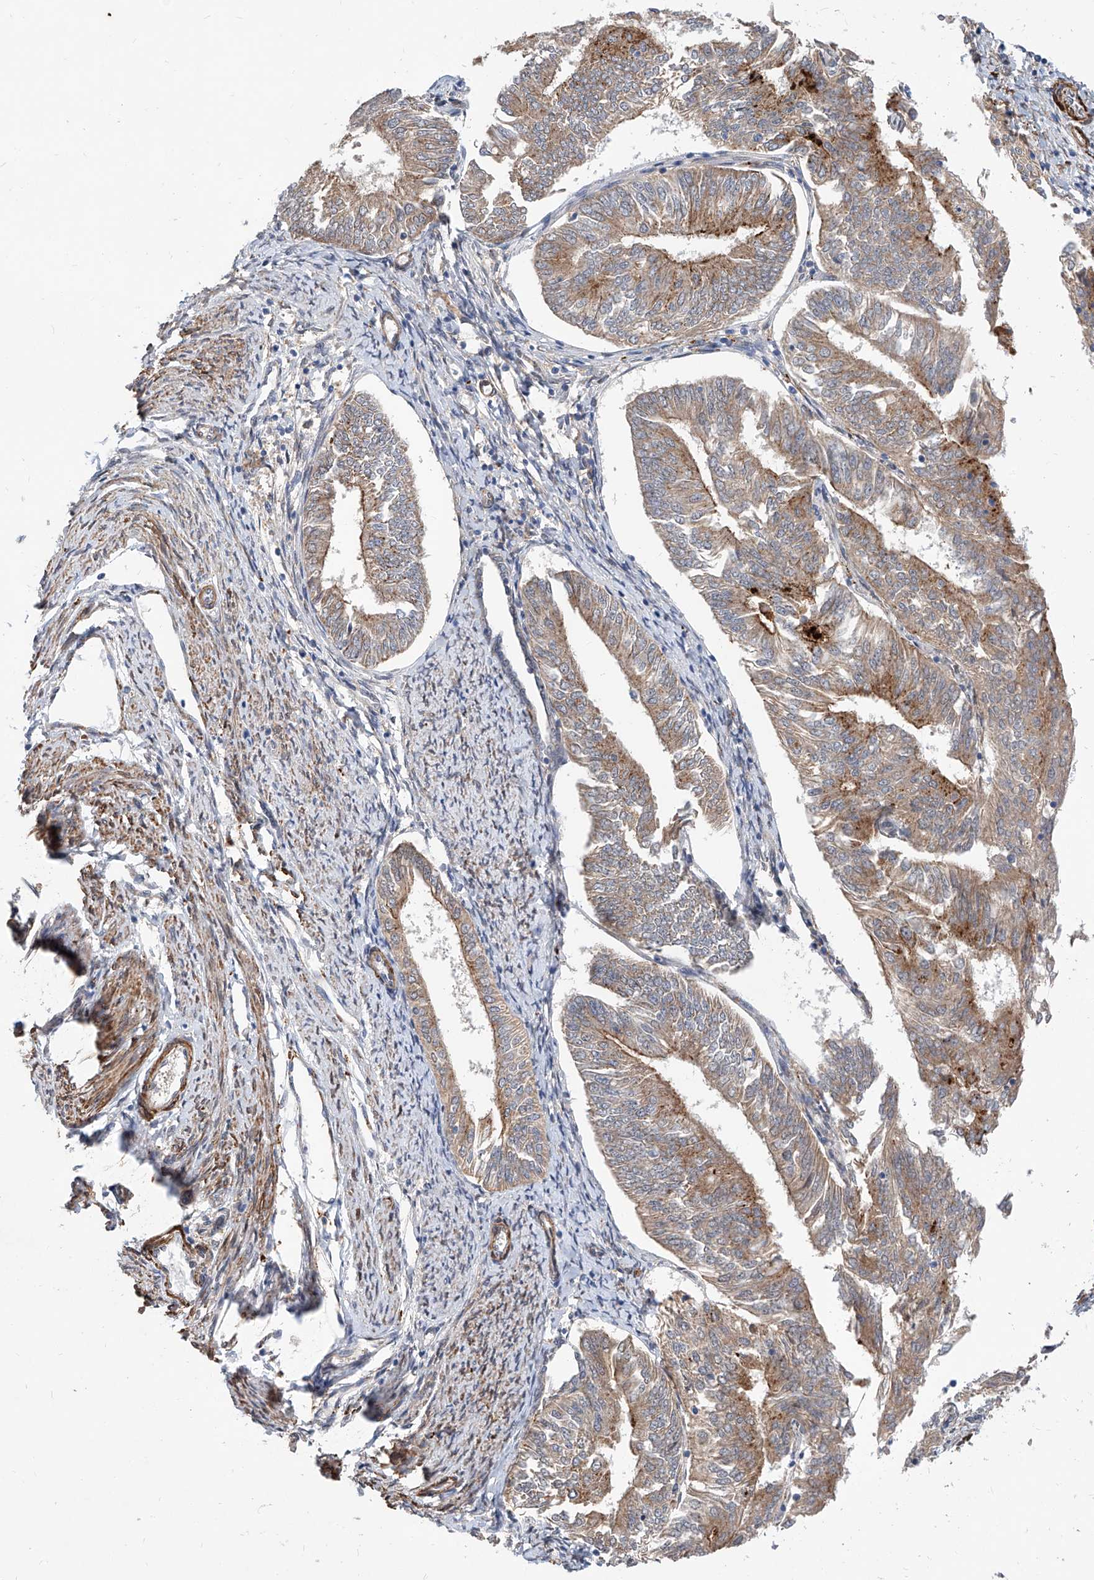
{"staining": {"intensity": "moderate", "quantity": ">75%", "location": "cytoplasmic/membranous"}, "tissue": "endometrial cancer", "cell_type": "Tumor cells", "image_type": "cancer", "snomed": [{"axis": "morphology", "description": "Adenocarcinoma, NOS"}, {"axis": "topography", "description": "Endometrium"}], "caption": "DAB immunohistochemical staining of human endometrial cancer (adenocarcinoma) shows moderate cytoplasmic/membranous protein positivity in about >75% of tumor cells.", "gene": "MAGEE2", "patient": {"sex": "female", "age": 58}}